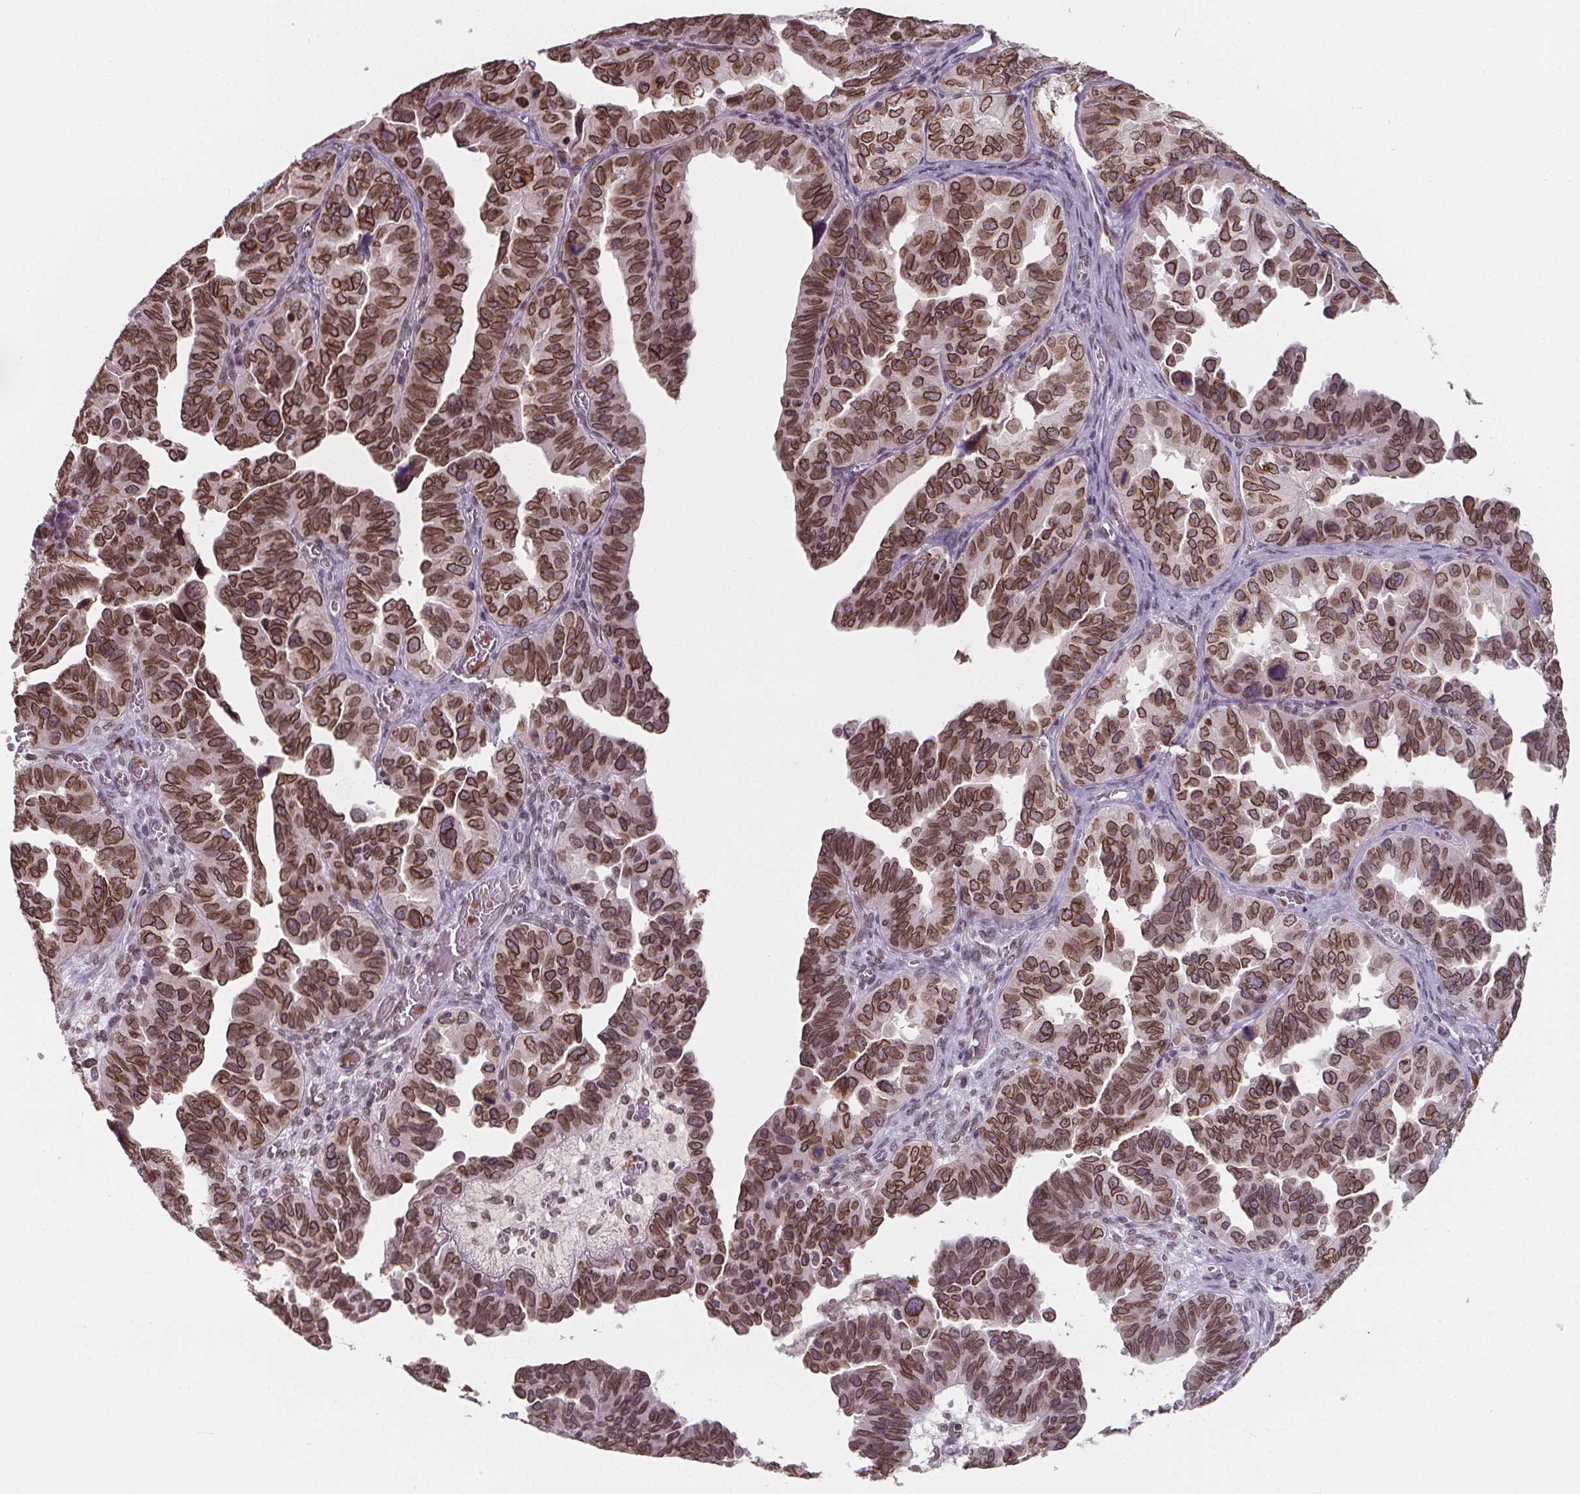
{"staining": {"intensity": "moderate", "quantity": ">75%", "location": "cytoplasmic/membranous,nuclear"}, "tissue": "ovarian cancer", "cell_type": "Tumor cells", "image_type": "cancer", "snomed": [{"axis": "morphology", "description": "Cystadenocarcinoma, serous, NOS"}, {"axis": "topography", "description": "Ovary"}], "caption": "Protein expression analysis of human ovarian serous cystadenocarcinoma reveals moderate cytoplasmic/membranous and nuclear expression in approximately >75% of tumor cells.", "gene": "TTC39C", "patient": {"sex": "female", "age": 64}}